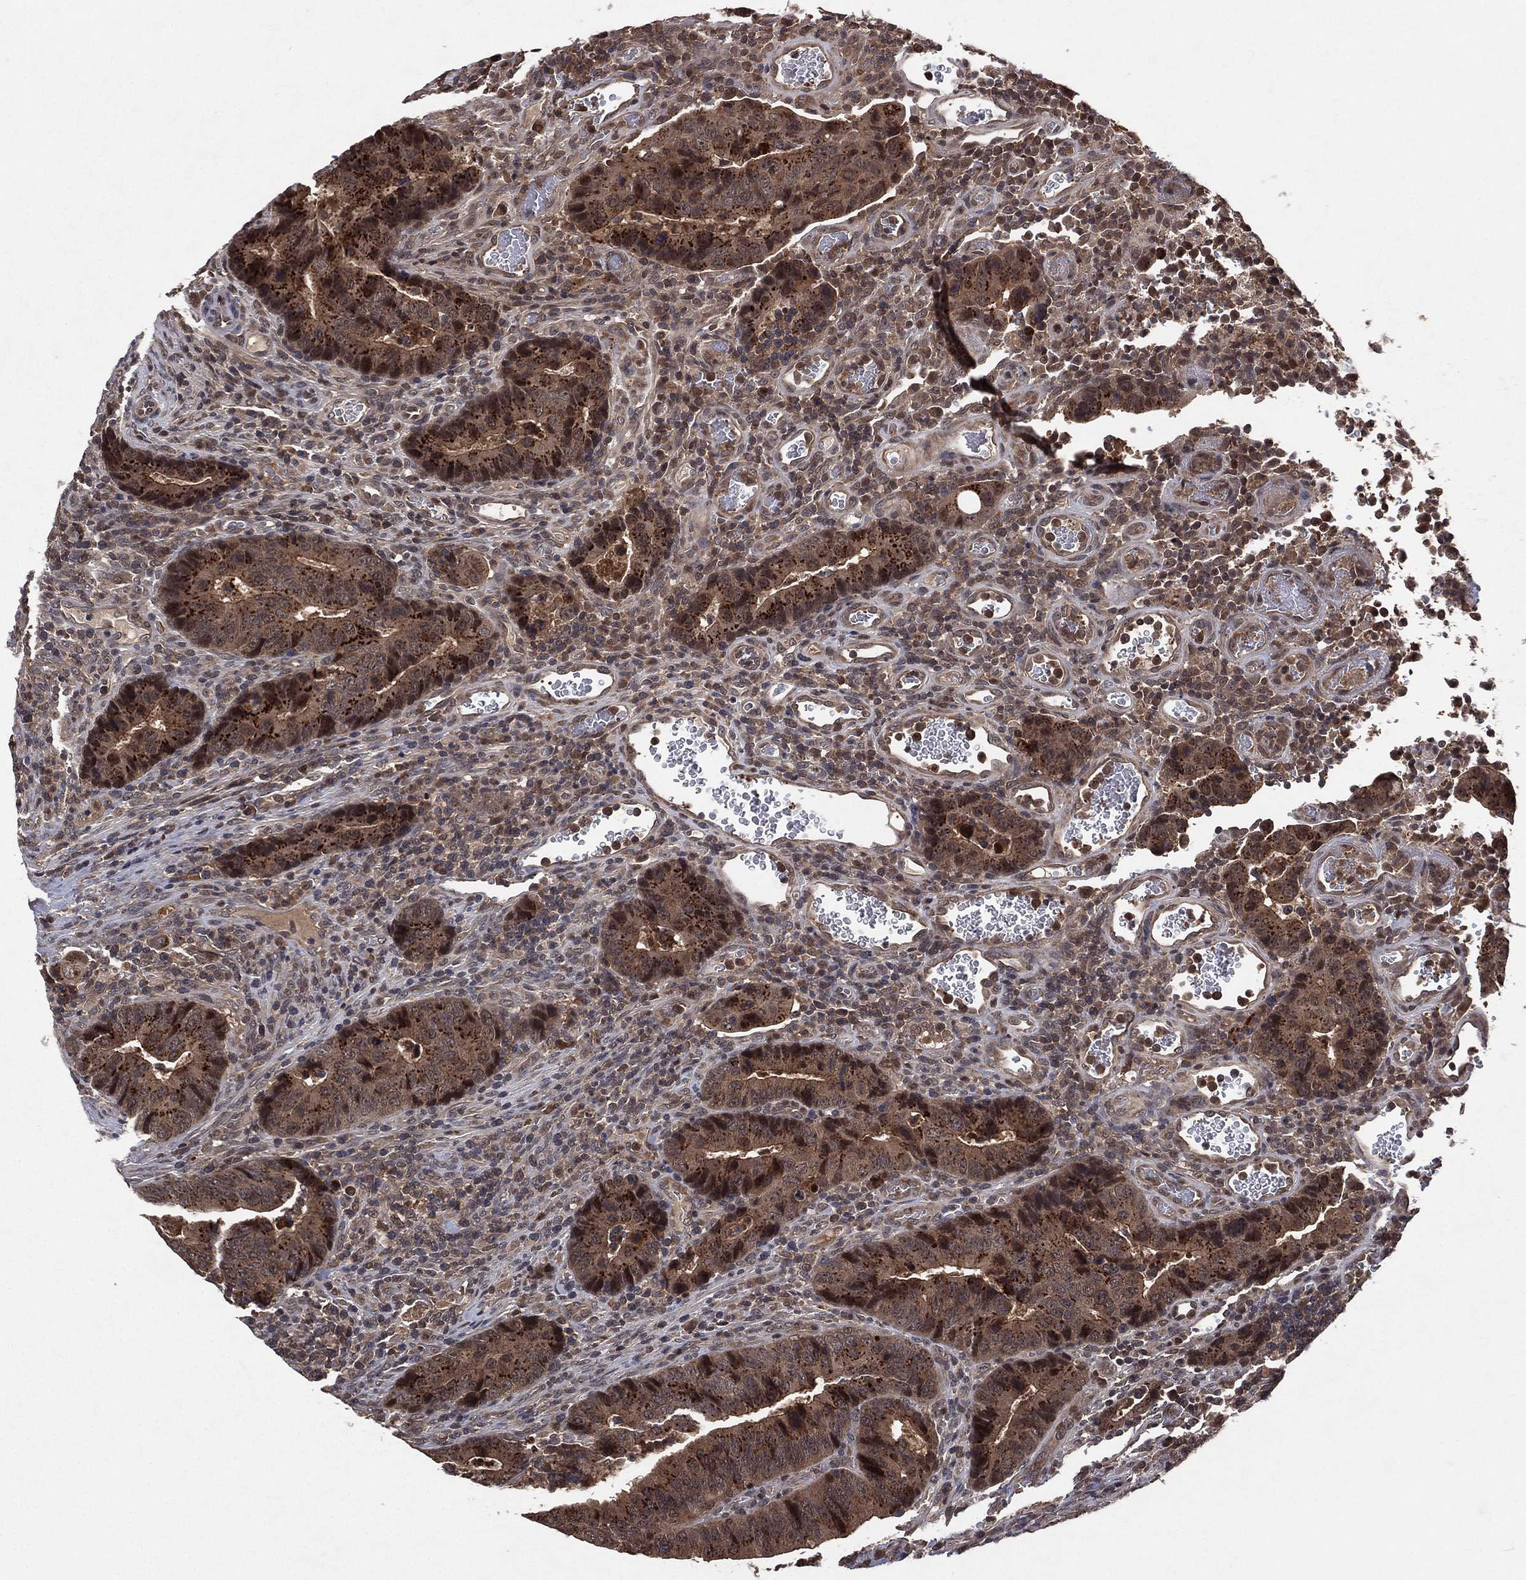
{"staining": {"intensity": "weak", "quantity": "<25%", "location": "cytoplasmic/membranous"}, "tissue": "colorectal cancer", "cell_type": "Tumor cells", "image_type": "cancer", "snomed": [{"axis": "morphology", "description": "Adenocarcinoma, NOS"}, {"axis": "topography", "description": "Colon"}], "caption": "A micrograph of human adenocarcinoma (colorectal) is negative for staining in tumor cells.", "gene": "ATG4B", "patient": {"sex": "female", "age": 56}}